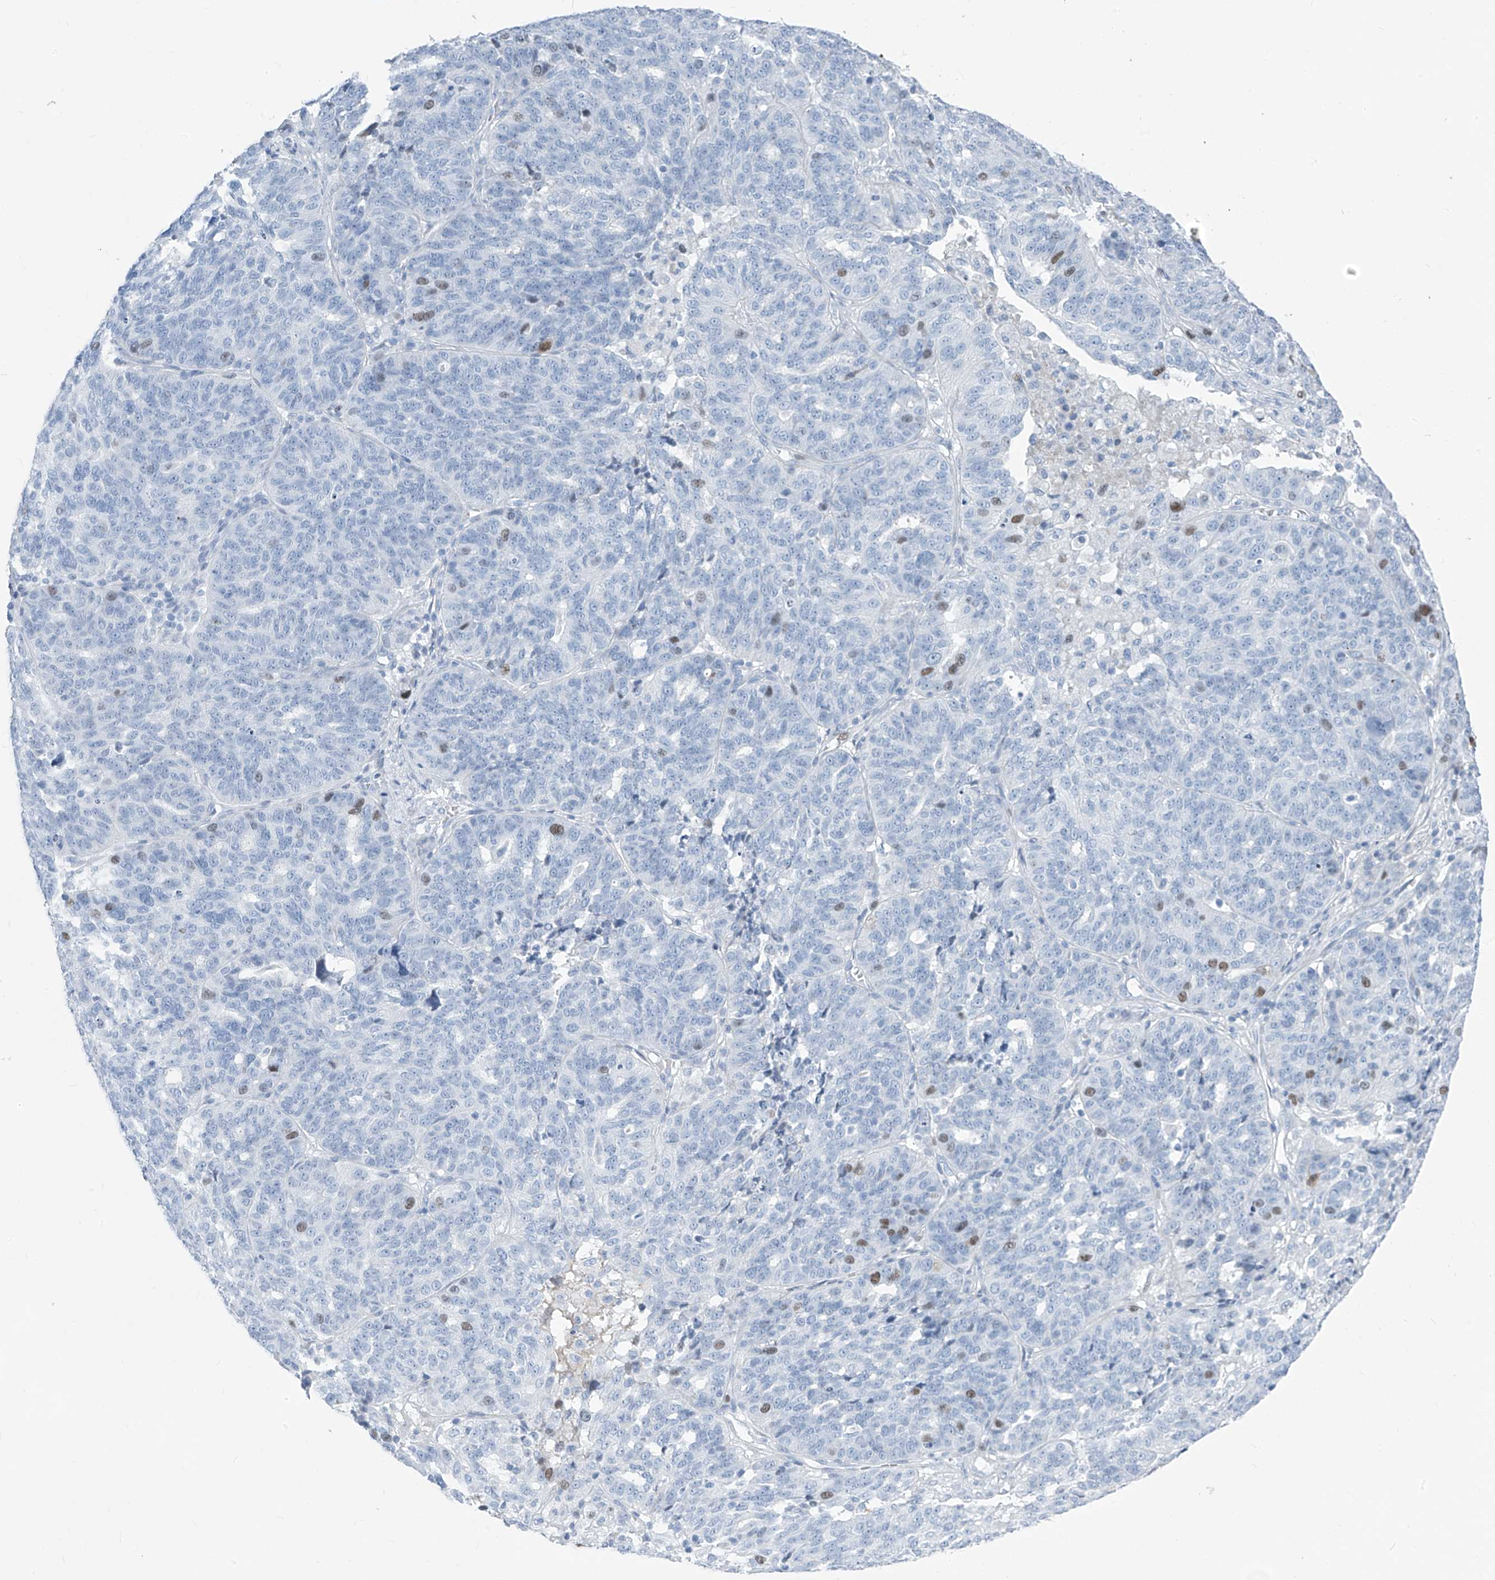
{"staining": {"intensity": "moderate", "quantity": "<25%", "location": "nuclear"}, "tissue": "ovarian cancer", "cell_type": "Tumor cells", "image_type": "cancer", "snomed": [{"axis": "morphology", "description": "Cystadenocarcinoma, serous, NOS"}, {"axis": "topography", "description": "Ovary"}], "caption": "This is a histology image of IHC staining of ovarian cancer (serous cystadenocarcinoma), which shows moderate staining in the nuclear of tumor cells.", "gene": "SGO2", "patient": {"sex": "female", "age": 59}}